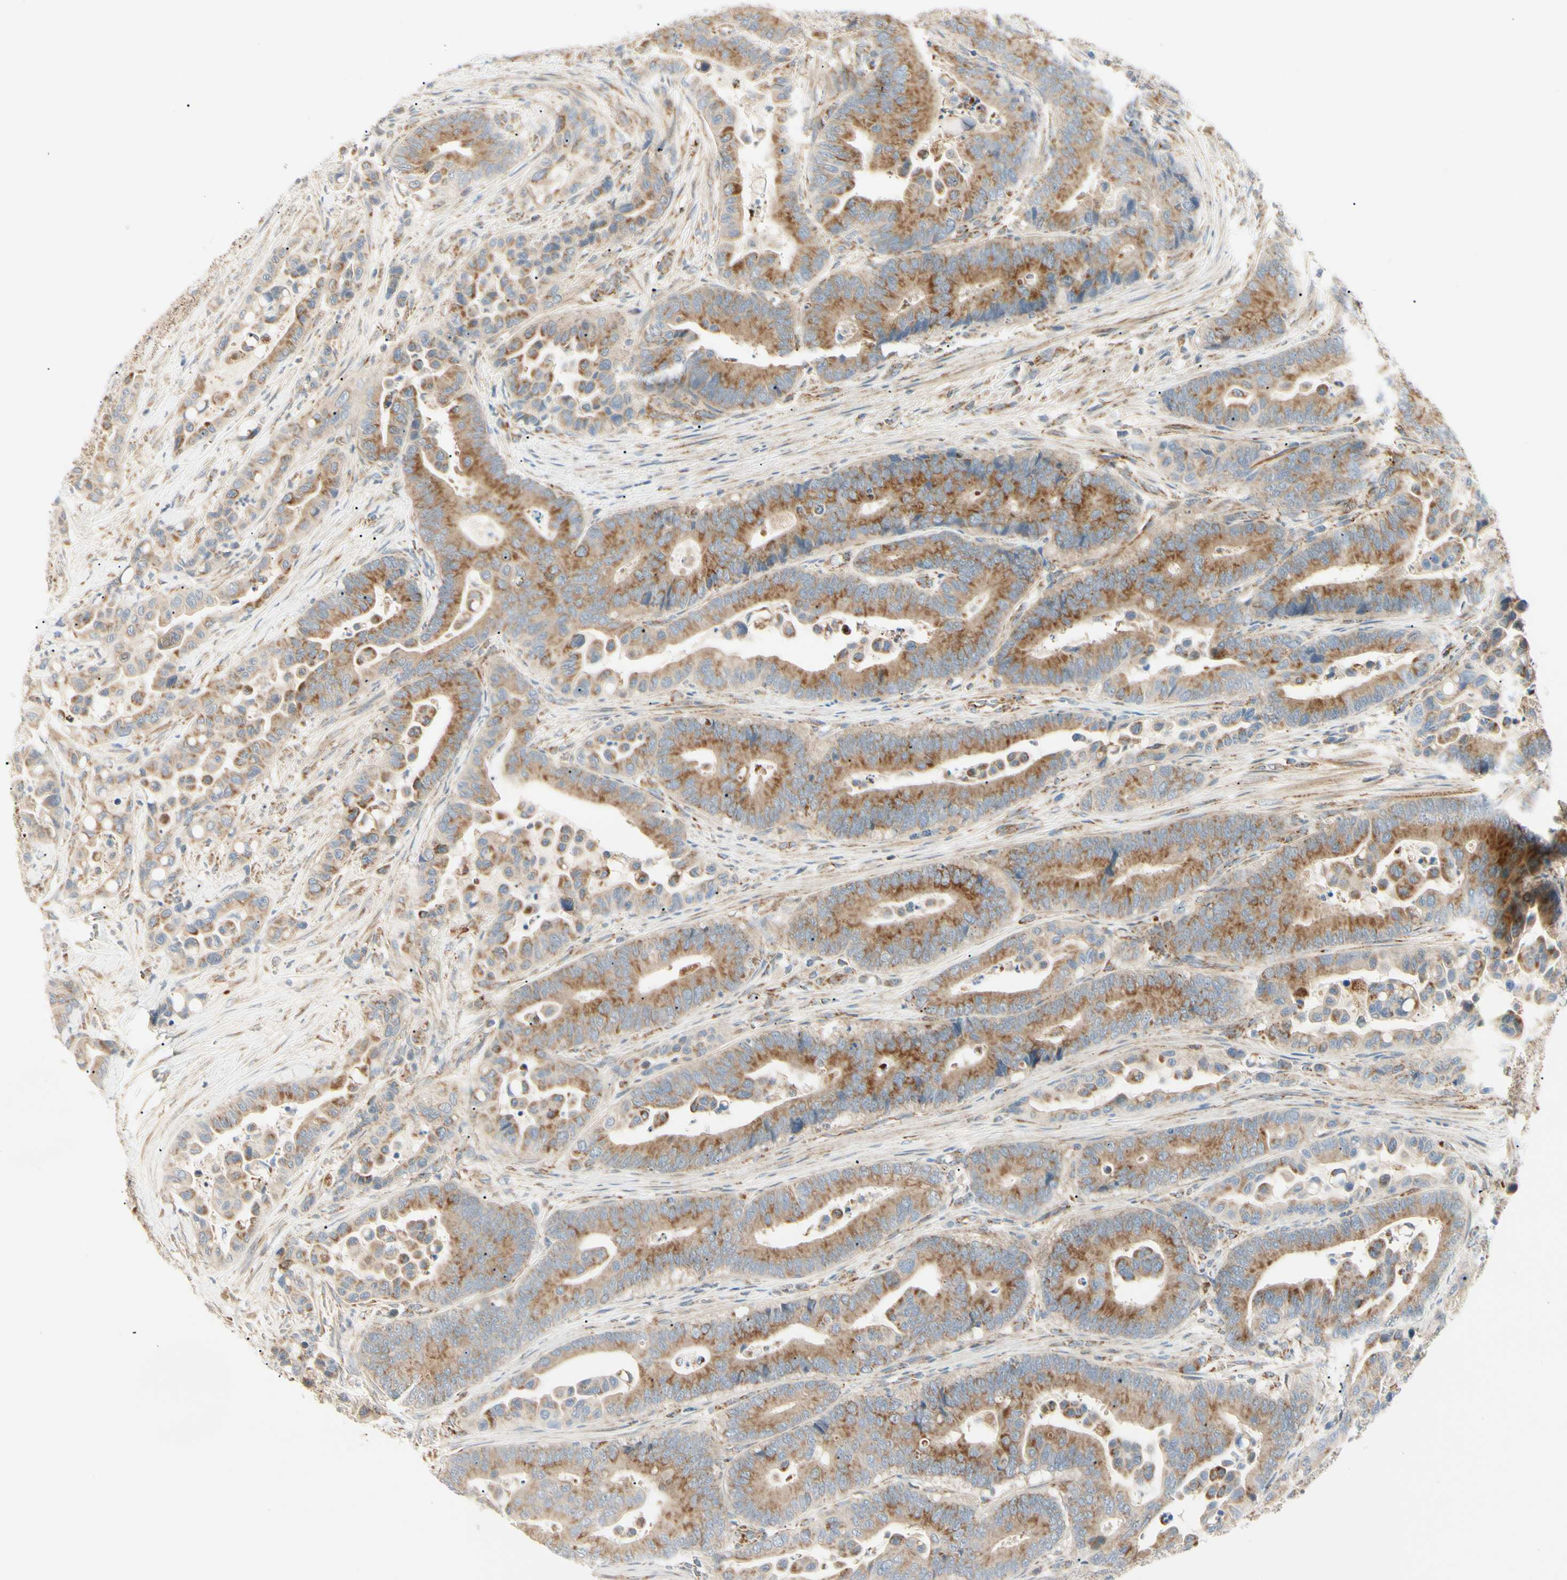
{"staining": {"intensity": "moderate", "quantity": ">75%", "location": "cytoplasmic/membranous"}, "tissue": "colorectal cancer", "cell_type": "Tumor cells", "image_type": "cancer", "snomed": [{"axis": "morphology", "description": "Normal tissue, NOS"}, {"axis": "morphology", "description": "Adenocarcinoma, NOS"}, {"axis": "topography", "description": "Colon"}], "caption": "The immunohistochemical stain labels moderate cytoplasmic/membranous expression in tumor cells of adenocarcinoma (colorectal) tissue. (DAB IHC, brown staining for protein, blue staining for nuclei).", "gene": "TBC1D10A", "patient": {"sex": "male", "age": 82}}